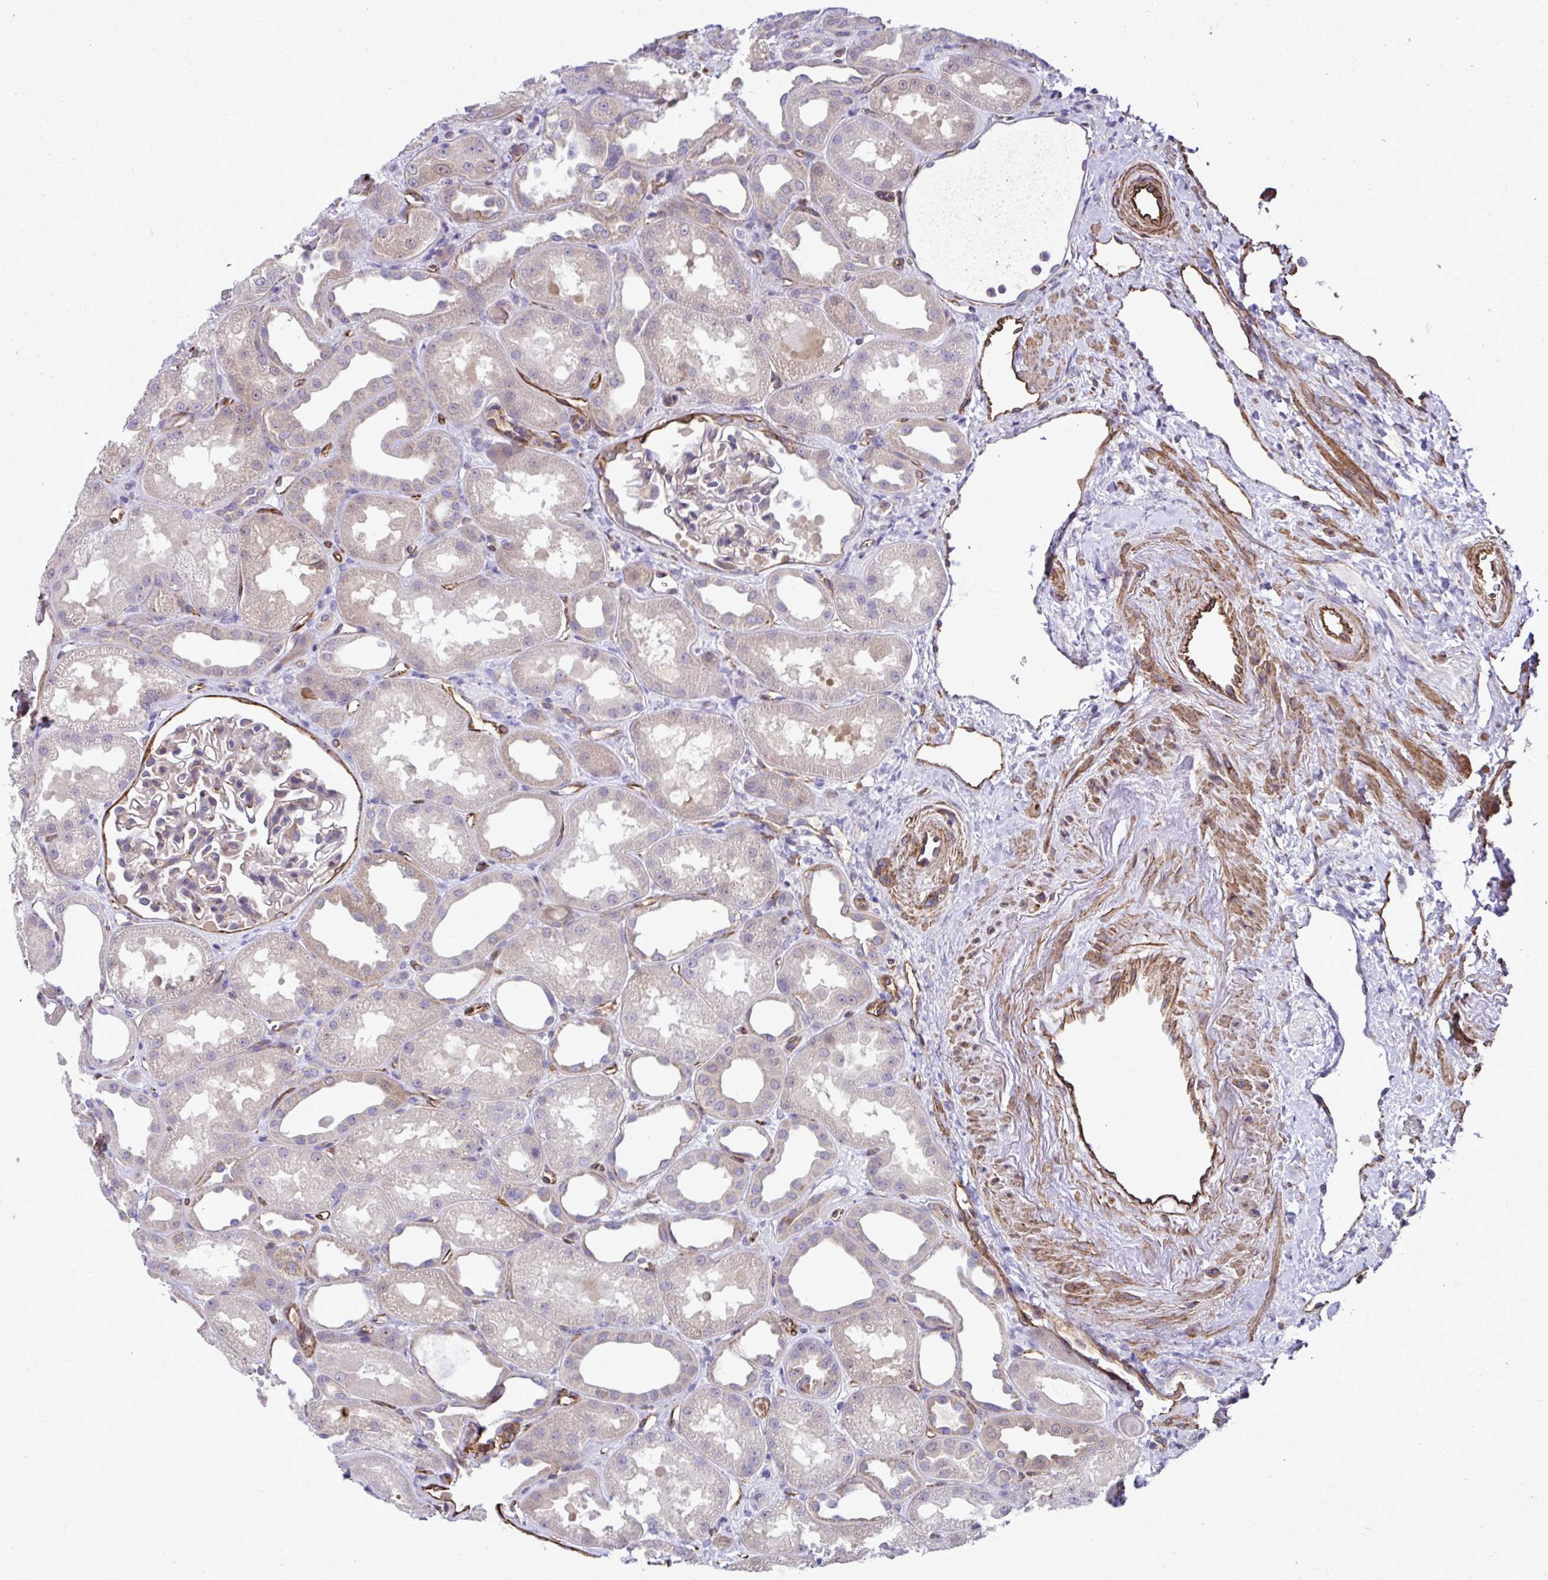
{"staining": {"intensity": "strong", "quantity": "<25%", "location": "cytoplasmic/membranous"}, "tissue": "kidney", "cell_type": "Cells in glomeruli", "image_type": "normal", "snomed": [{"axis": "morphology", "description": "Normal tissue, NOS"}, {"axis": "topography", "description": "Kidney"}], "caption": "Immunohistochemistry (IHC) staining of benign kidney, which exhibits medium levels of strong cytoplasmic/membranous expression in approximately <25% of cells in glomeruli indicating strong cytoplasmic/membranous protein positivity. The staining was performed using DAB (brown) for protein detection and nuclei were counterstained in hematoxylin (blue).", "gene": "TRIM52", "patient": {"sex": "male", "age": 61}}